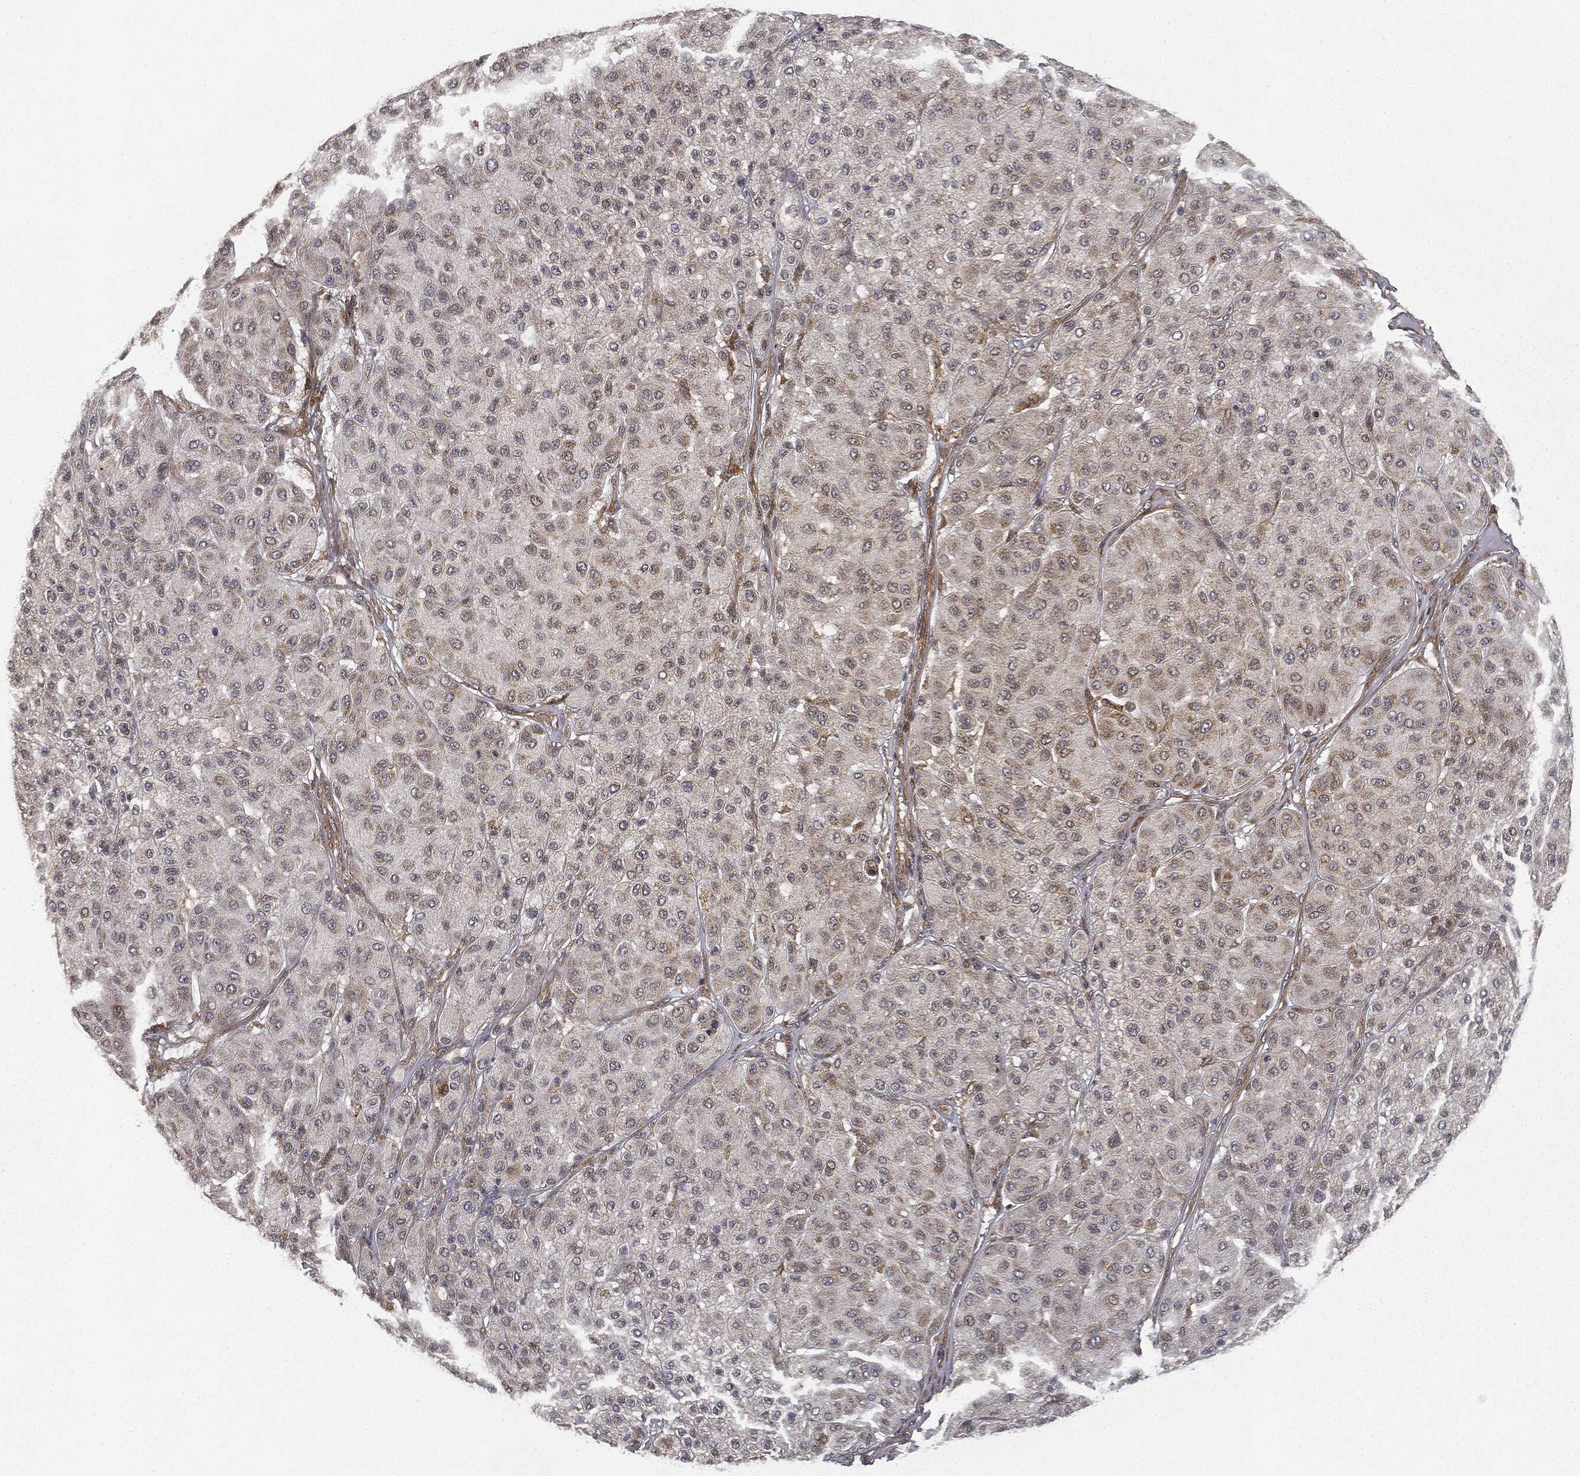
{"staining": {"intensity": "weak", "quantity": "25%-75%", "location": "cytoplasmic/membranous"}, "tissue": "melanoma", "cell_type": "Tumor cells", "image_type": "cancer", "snomed": [{"axis": "morphology", "description": "Malignant melanoma, Metastatic site"}, {"axis": "topography", "description": "Smooth muscle"}], "caption": "An image showing weak cytoplasmic/membranous staining in approximately 25%-75% of tumor cells in melanoma, as visualized by brown immunohistochemical staining.", "gene": "MIER2", "patient": {"sex": "male", "age": 41}}